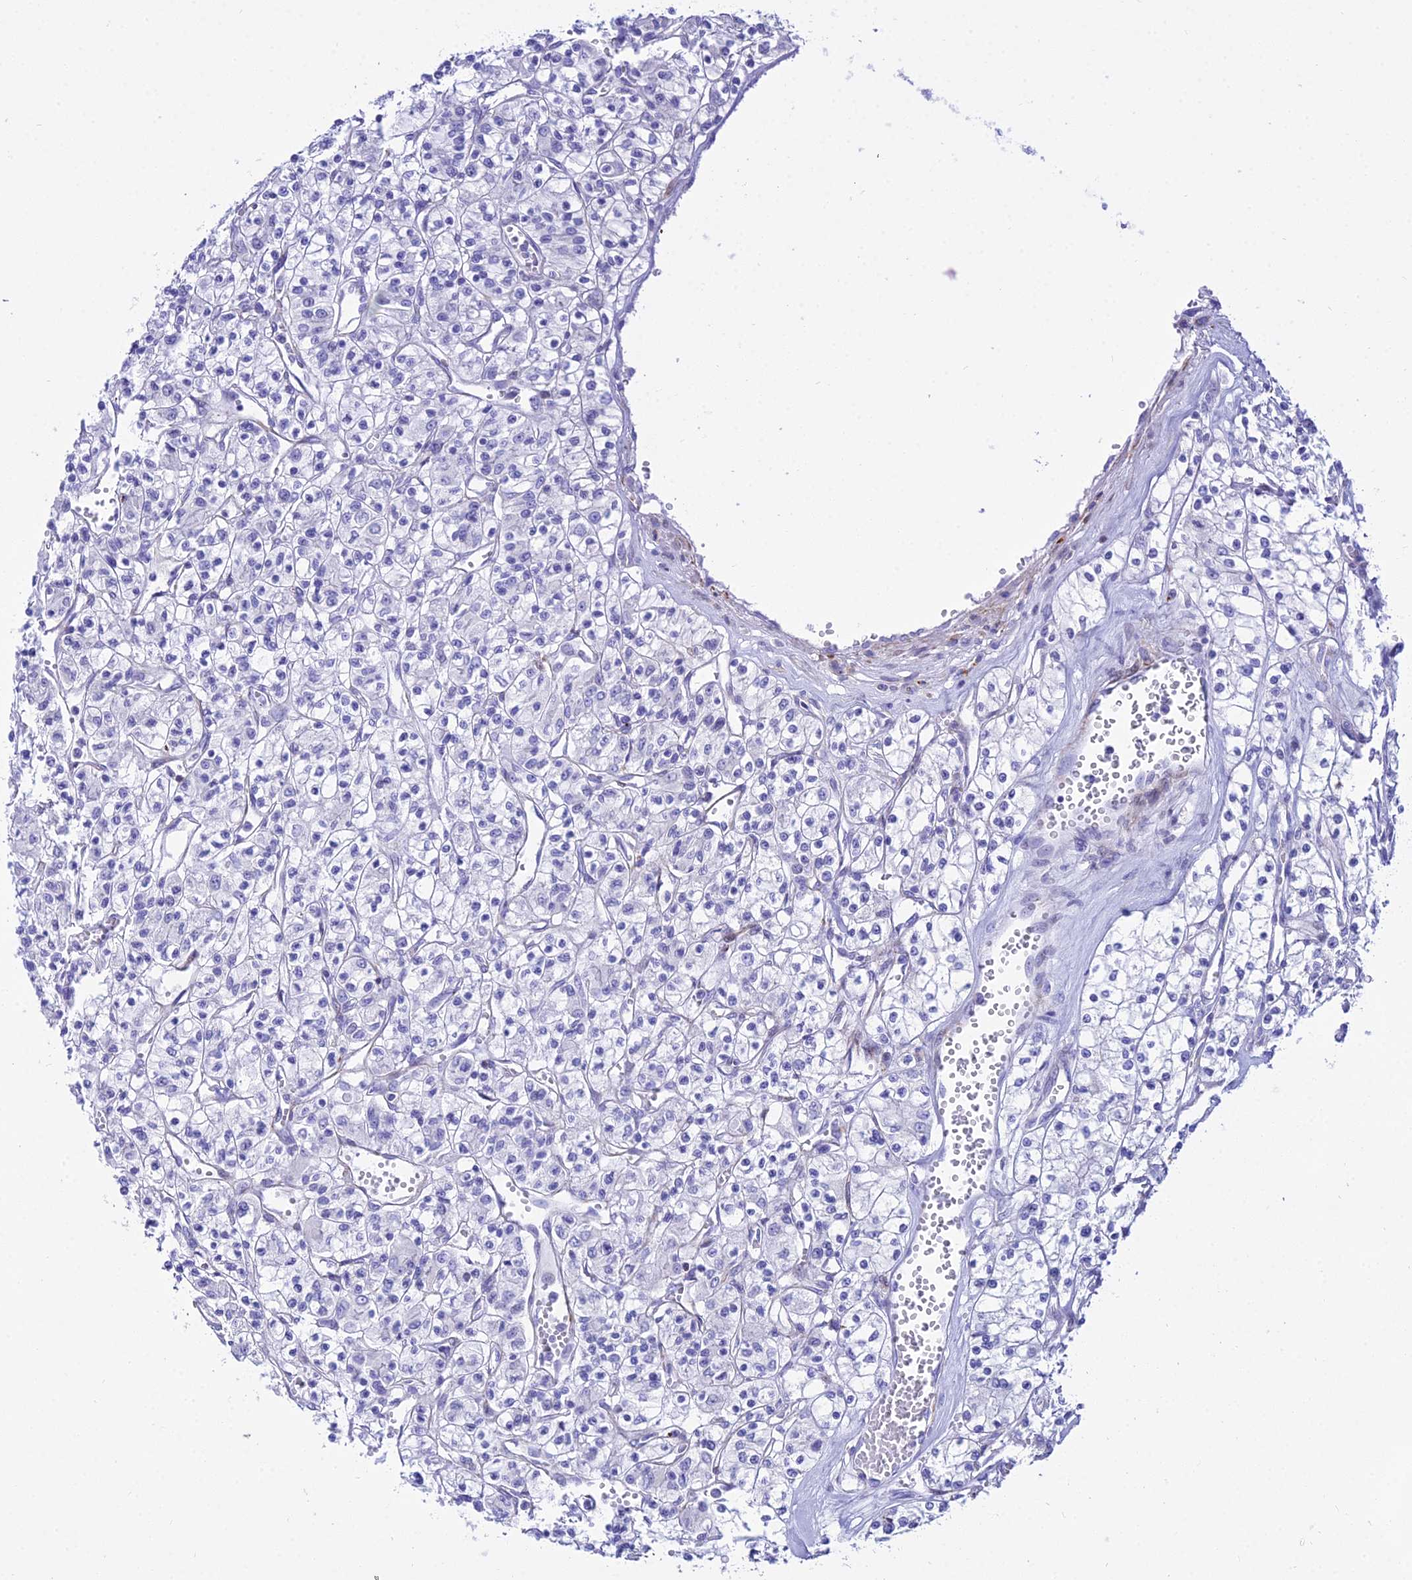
{"staining": {"intensity": "negative", "quantity": "none", "location": "none"}, "tissue": "renal cancer", "cell_type": "Tumor cells", "image_type": "cancer", "snomed": [{"axis": "morphology", "description": "Adenocarcinoma, NOS"}, {"axis": "topography", "description": "Kidney"}], "caption": "Protein analysis of adenocarcinoma (renal) exhibits no significant positivity in tumor cells.", "gene": "DLX1", "patient": {"sex": "female", "age": 59}}